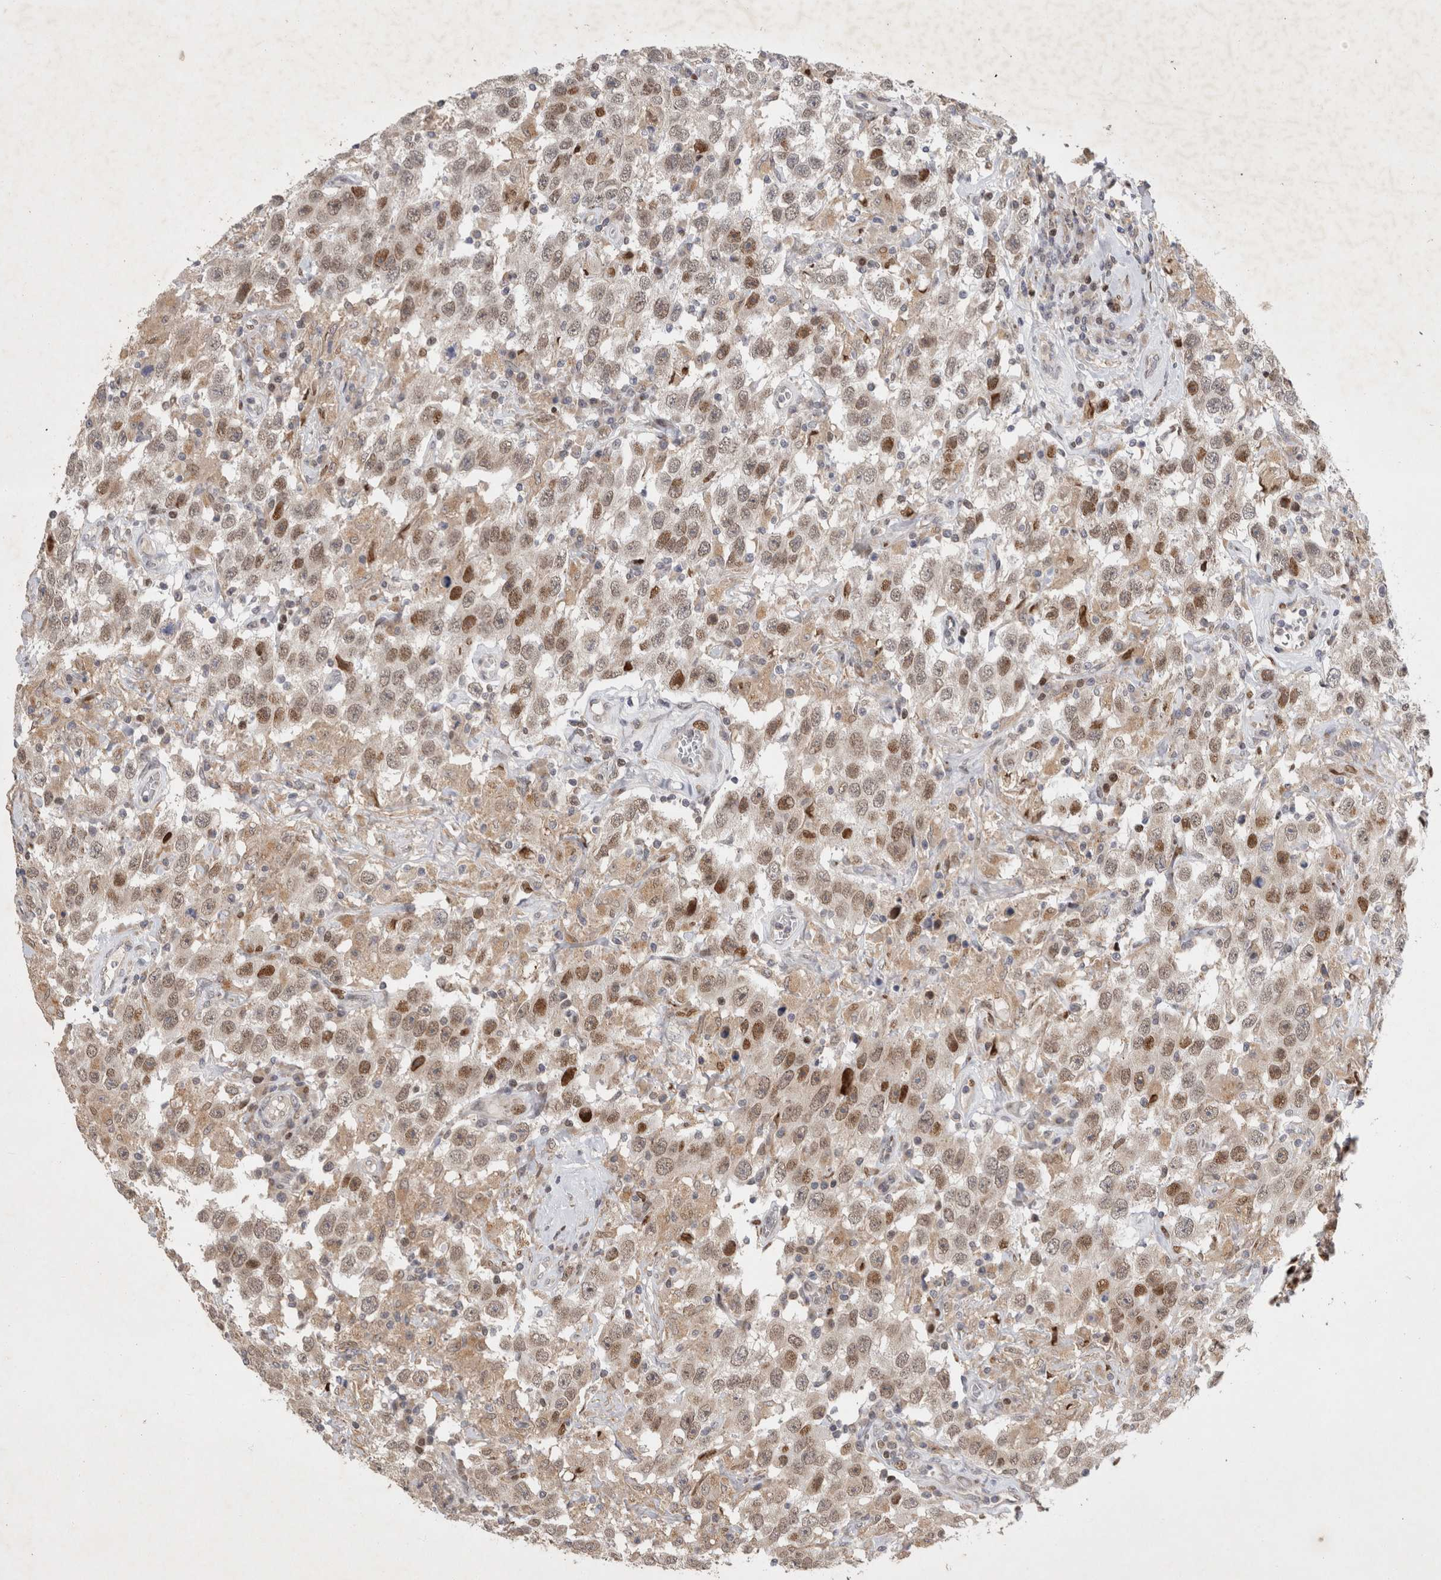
{"staining": {"intensity": "moderate", "quantity": "25%-75%", "location": "nuclear"}, "tissue": "testis cancer", "cell_type": "Tumor cells", "image_type": "cancer", "snomed": [{"axis": "morphology", "description": "Seminoma, NOS"}, {"axis": "topography", "description": "Testis"}], "caption": "High-magnification brightfield microscopy of testis cancer stained with DAB (3,3'-diaminobenzidine) (brown) and counterstained with hematoxylin (blue). tumor cells exhibit moderate nuclear staining is identified in approximately25%-75% of cells.", "gene": "C8orf58", "patient": {"sex": "male", "age": 41}}